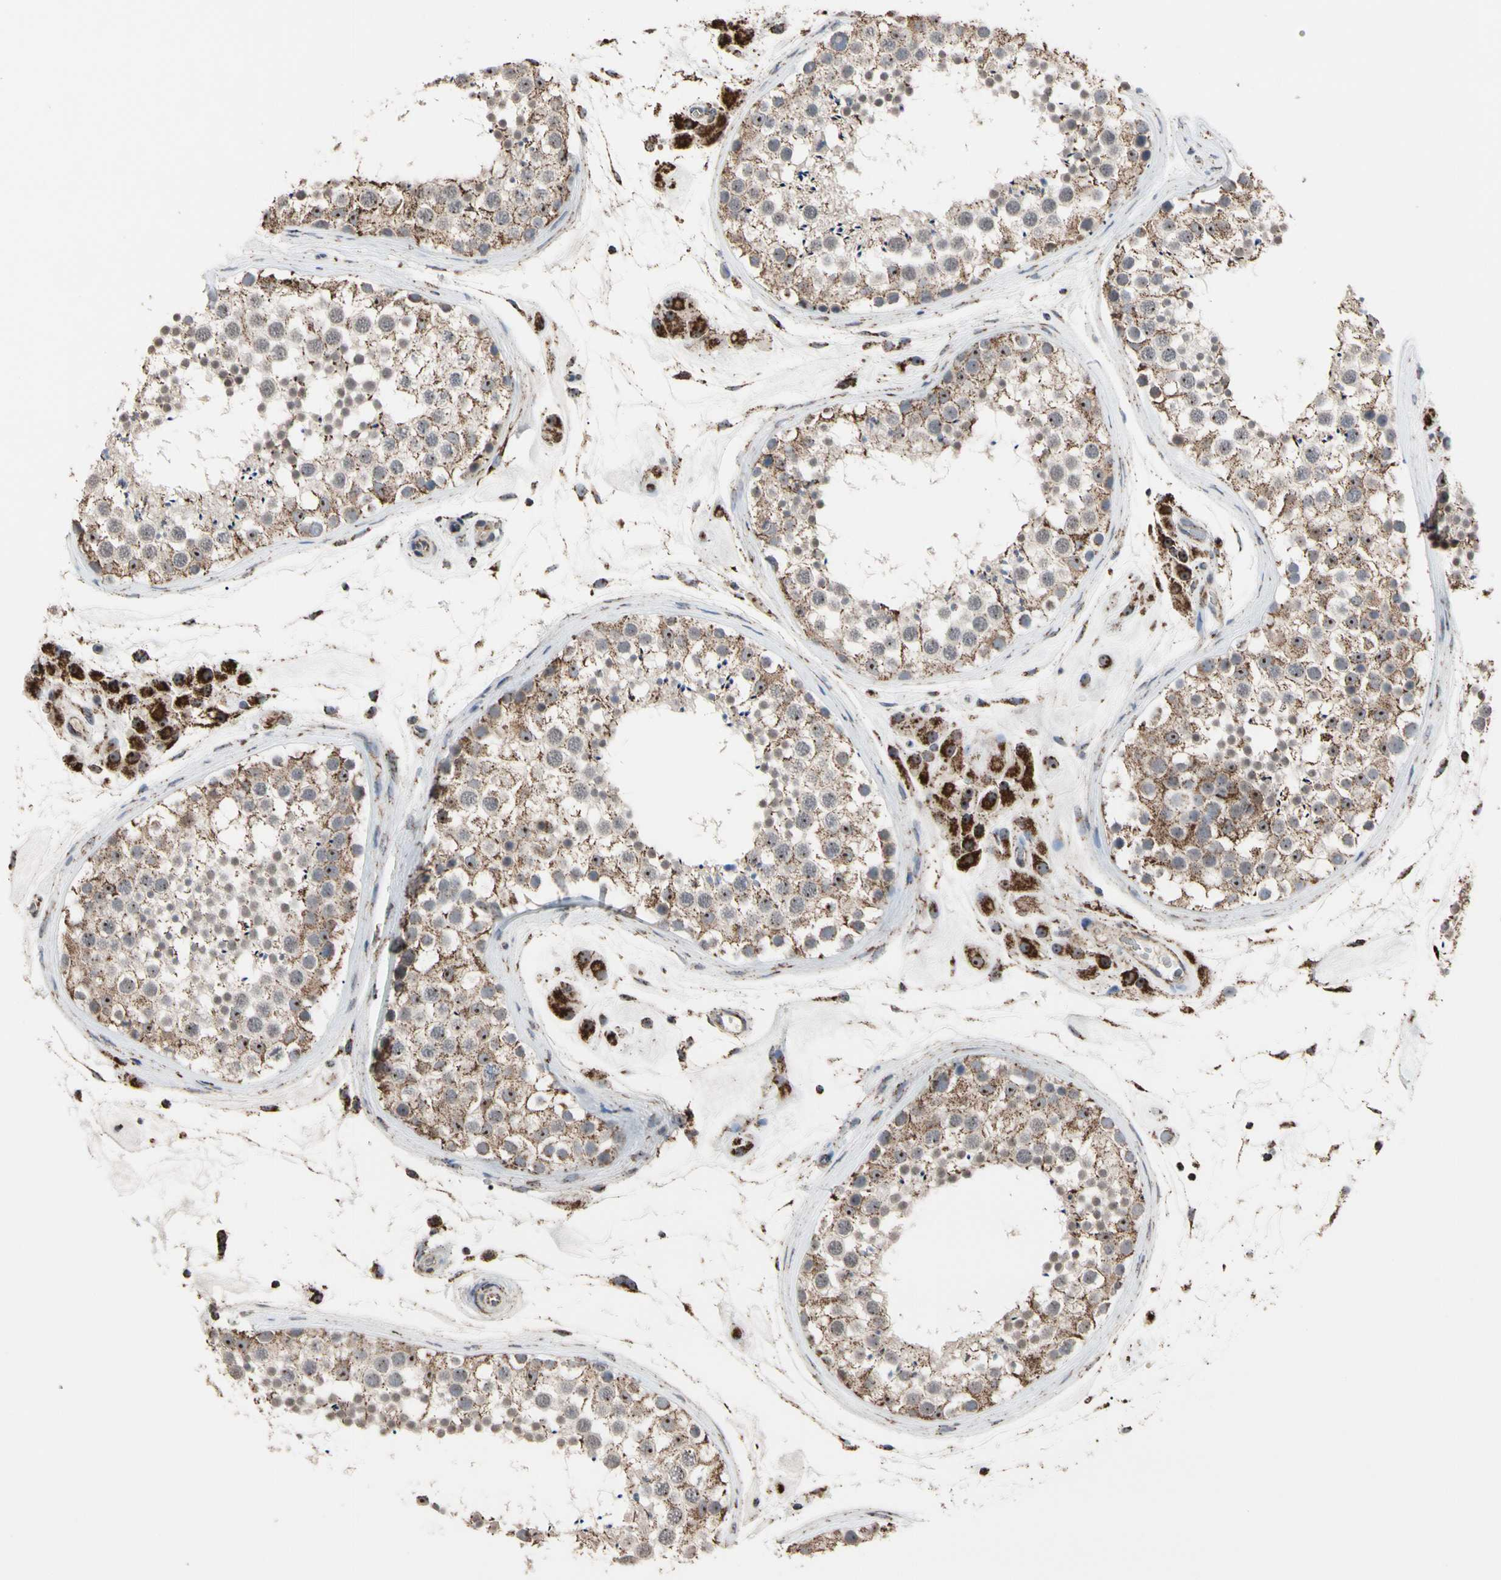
{"staining": {"intensity": "strong", "quantity": ">75%", "location": "cytoplasmic/membranous"}, "tissue": "testis", "cell_type": "Cells in seminiferous ducts", "image_type": "normal", "snomed": [{"axis": "morphology", "description": "Normal tissue, NOS"}, {"axis": "topography", "description": "Testis"}], "caption": "DAB (3,3'-diaminobenzidine) immunohistochemical staining of normal testis displays strong cytoplasmic/membranous protein expression in about >75% of cells in seminiferous ducts. (brown staining indicates protein expression, while blue staining denotes nuclei).", "gene": "FAM110B", "patient": {"sex": "male", "age": 46}}